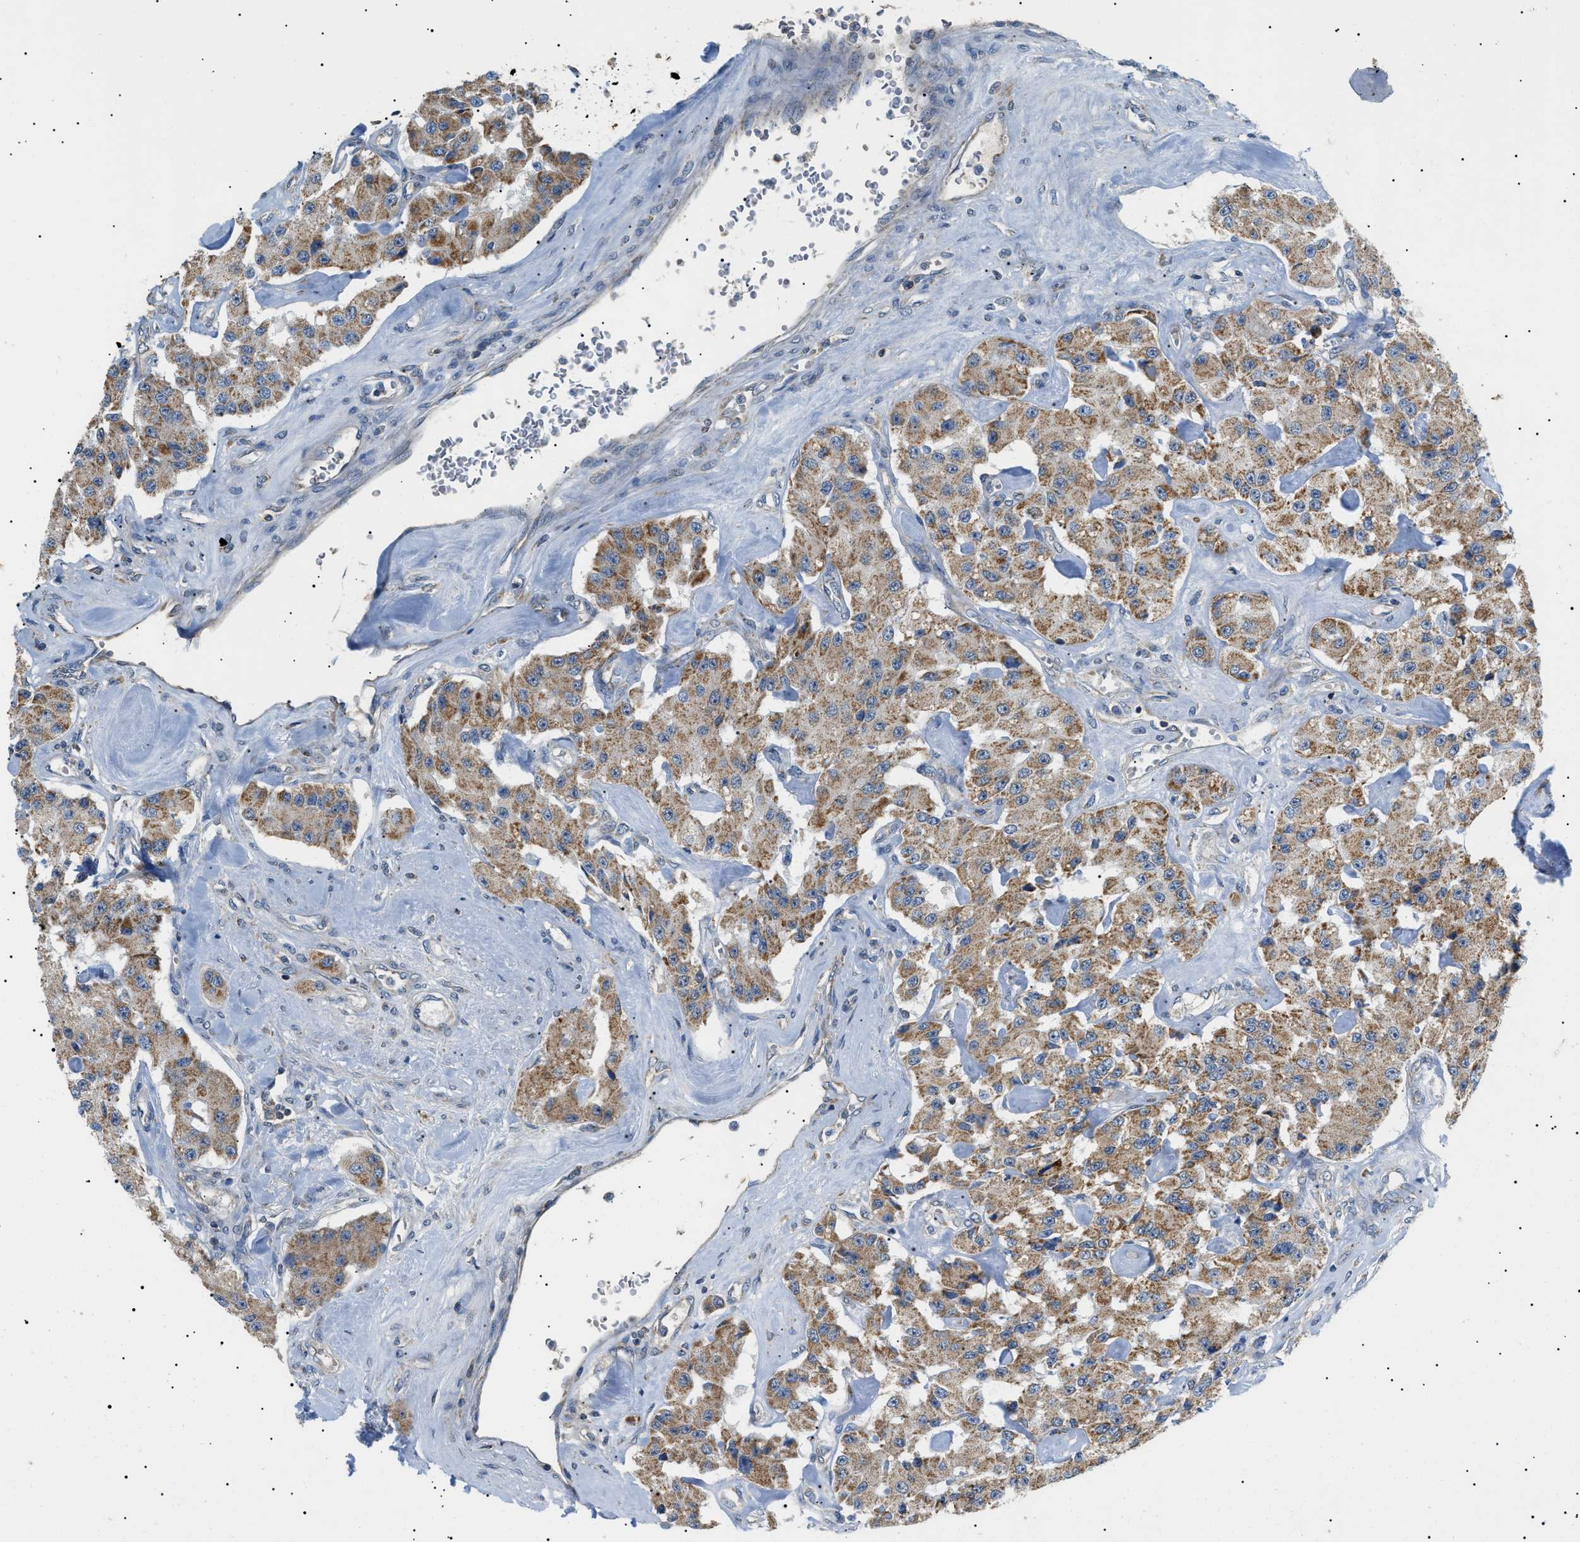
{"staining": {"intensity": "moderate", "quantity": ">75%", "location": "cytoplasmic/membranous"}, "tissue": "carcinoid", "cell_type": "Tumor cells", "image_type": "cancer", "snomed": [{"axis": "morphology", "description": "Carcinoid, malignant, NOS"}, {"axis": "topography", "description": "Pancreas"}], "caption": "A medium amount of moderate cytoplasmic/membranous expression is identified in approximately >75% of tumor cells in malignant carcinoid tissue.", "gene": "TOMM6", "patient": {"sex": "male", "age": 41}}